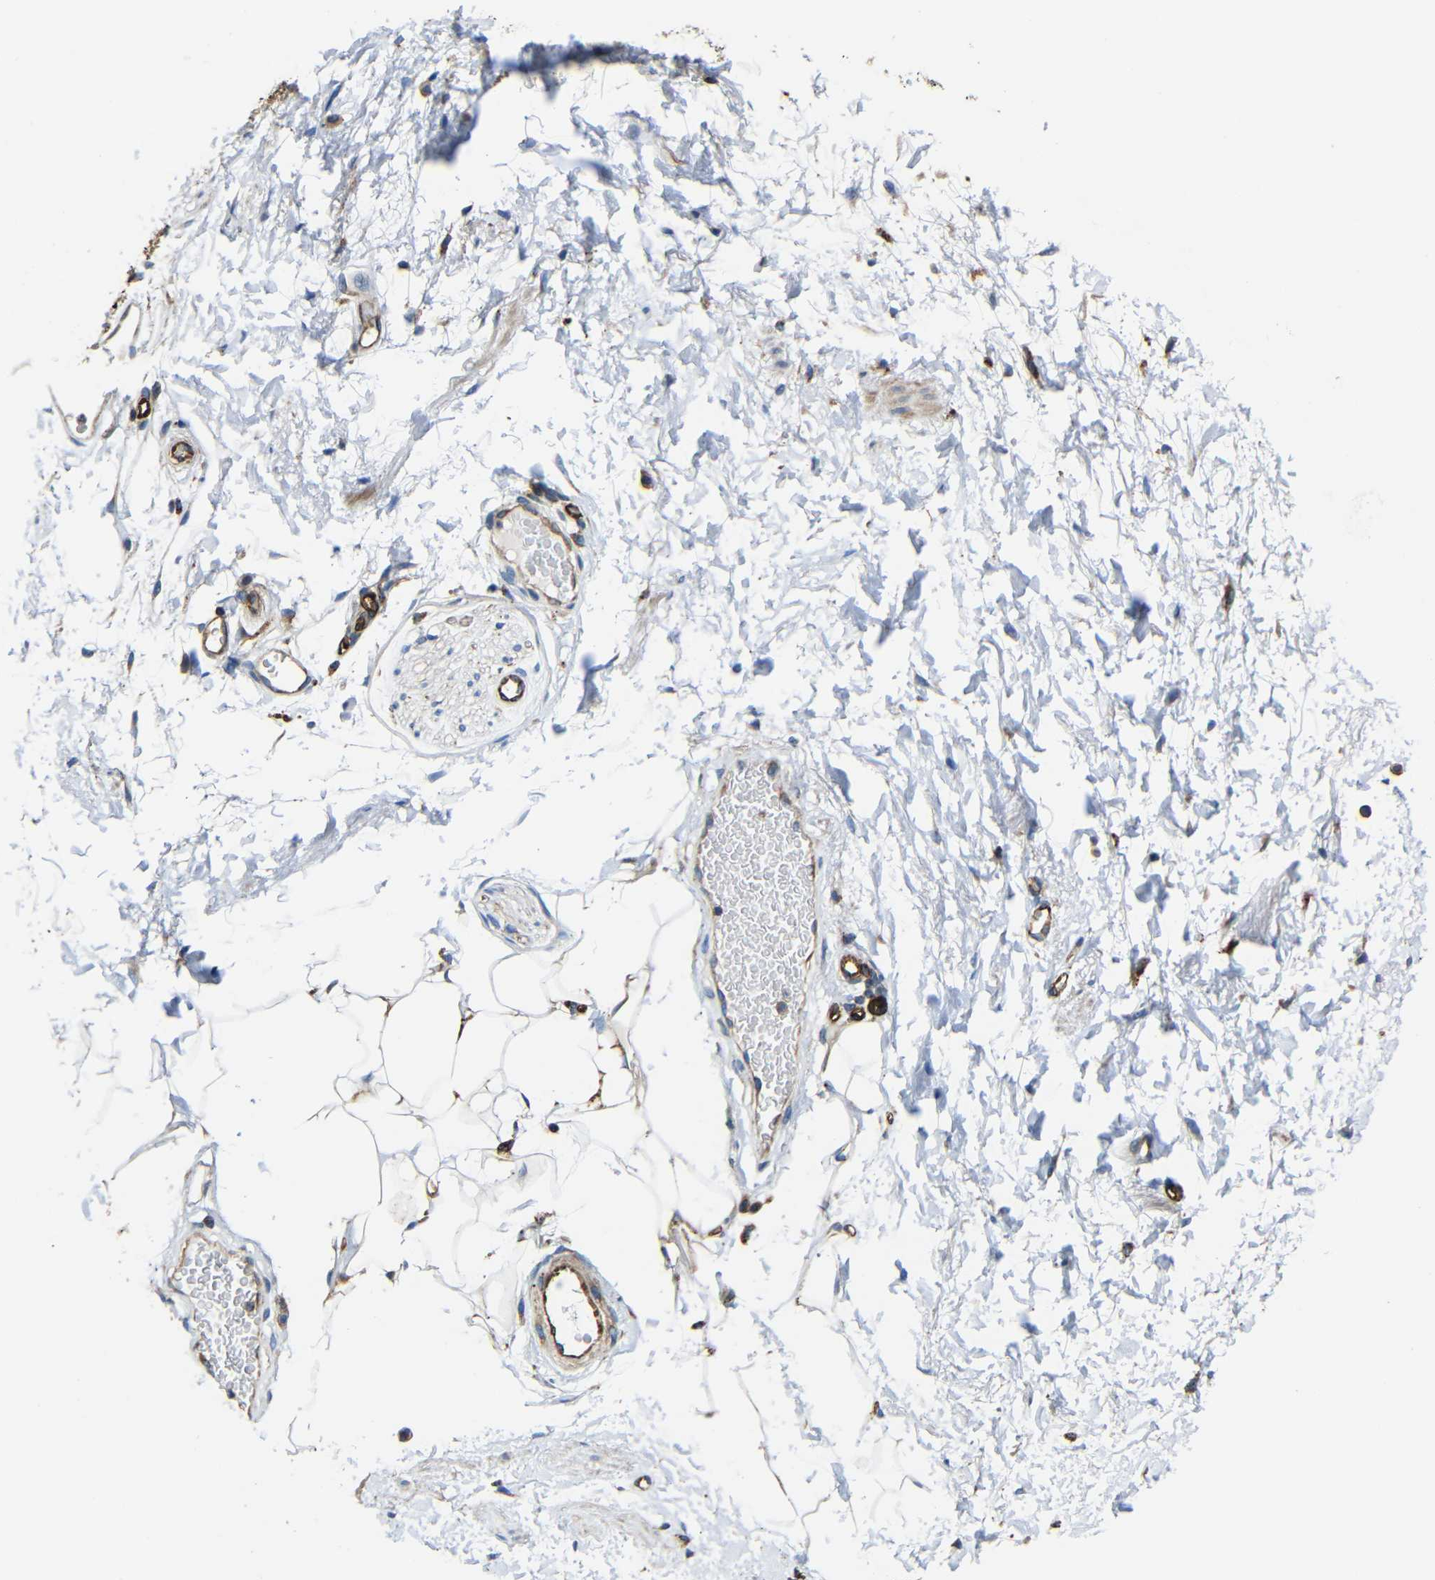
{"staining": {"intensity": "moderate", "quantity": "25%-75%", "location": "cytoplasmic/membranous"}, "tissue": "adipose tissue", "cell_type": "Adipocytes", "image_type": "normal", "snomed": [{"axis": "morphology", "description": "Normal tissue, NOS"}, {"axis": "topography", "description": "Soft tissue"}, {"axis": "topography", "description": "Peripheral nerve tissue"}], "caption": "This is a micrograph of immunohistochemistry staining of benign adipose tissue, which shows moderate expression in the cytoplasmic/membranous of adipocytes.", "gene": "IGSF10", "patient": {"sex": "female", "age": 71}}